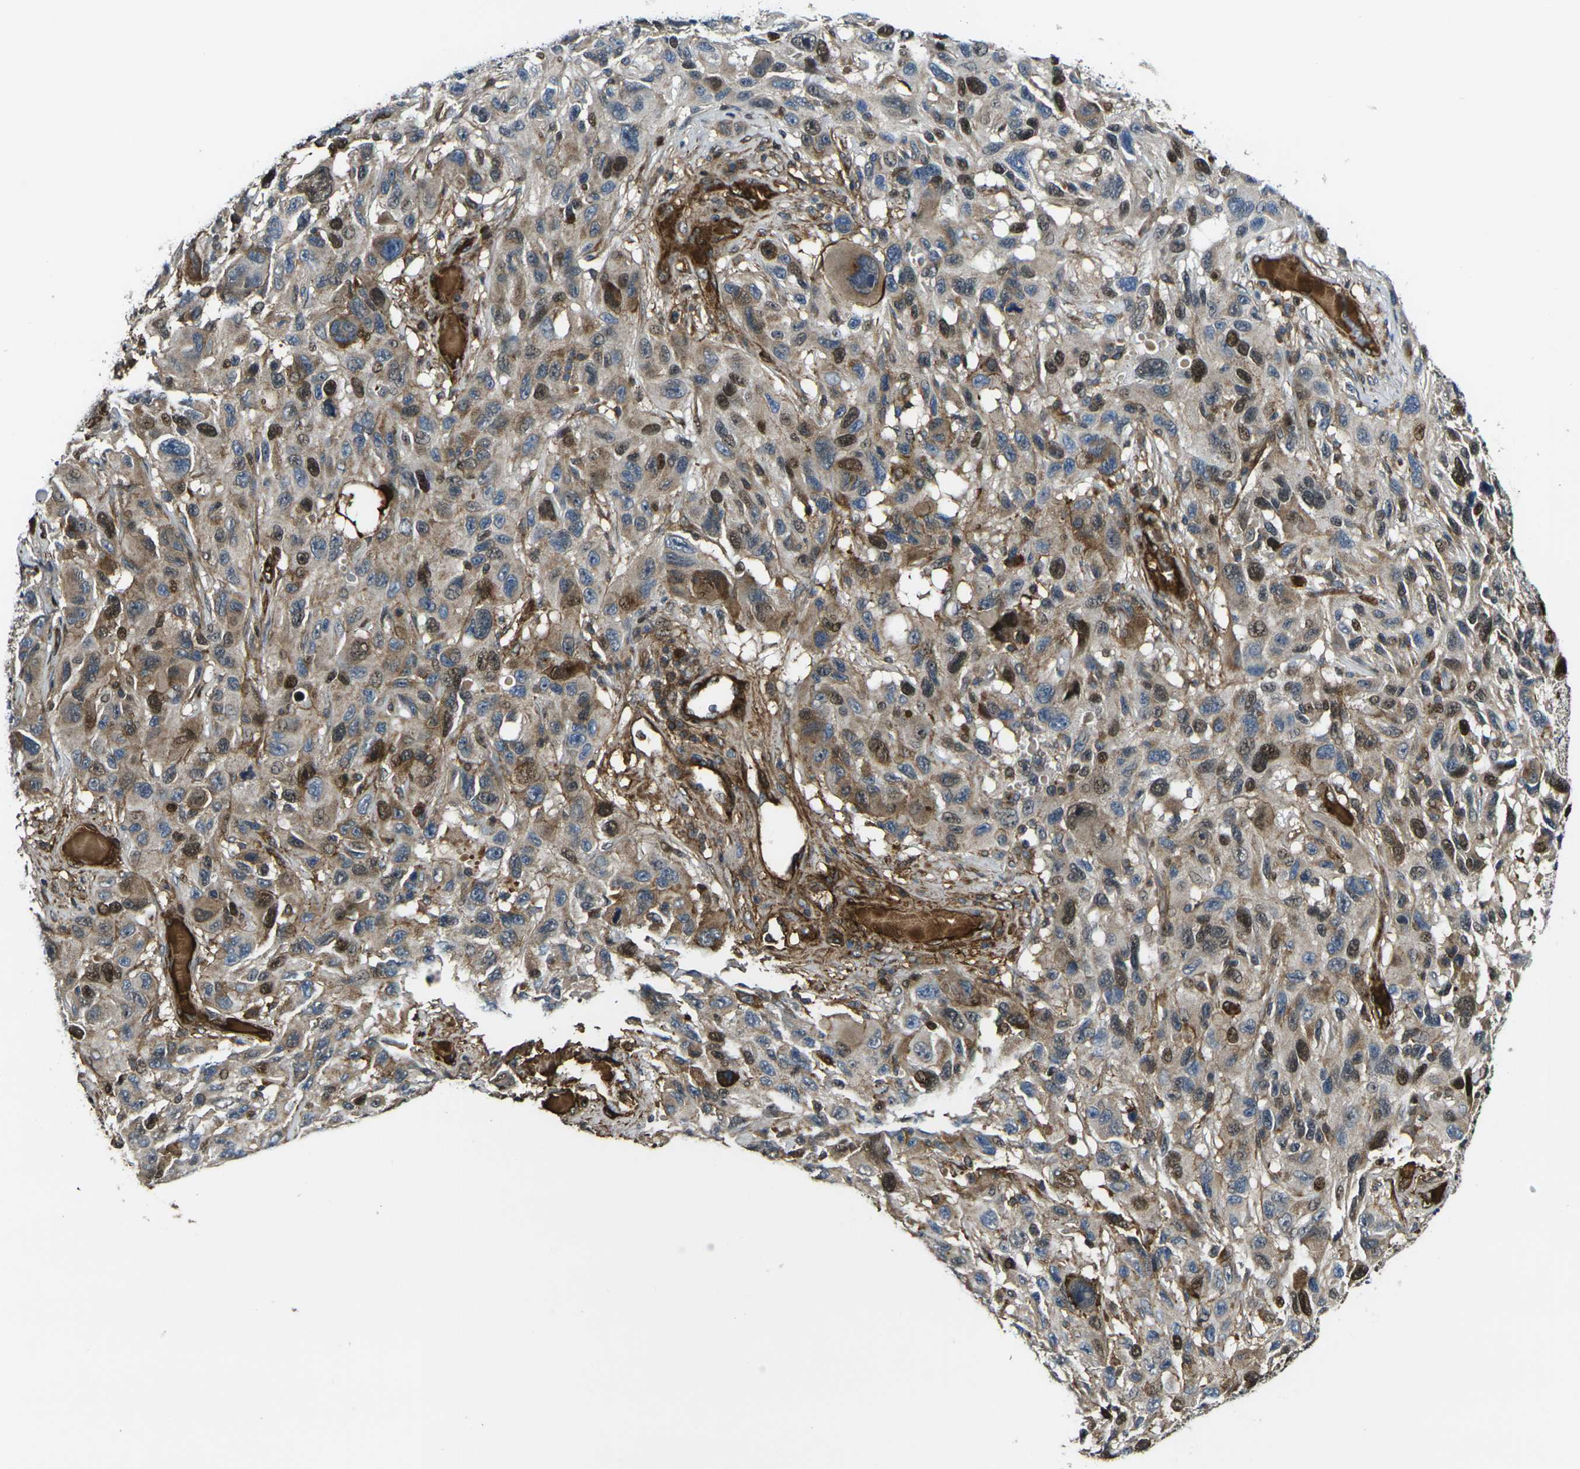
{"staining": {"intensity": "moderate", "quantity": ">75%", "location": "cytoplasmic/membranous,nuclear"}, "tissue": "melanoma", "cell_type": "Tumor cells", "image_type": "cancer", "snomed": [{"axis": "morphology", "description": "Malignant melanoma, NOS"}, {"axis": "topography", "description": "Skin"}], "caption": "IHC of human malignant melanoma shows medium levels of moderate cytoplasmic/membranous and nuclear staining in approximately >75% of tumor cells. (Brightfield microscopy of DAB IHC at high magnification).", "gene": "ECE1", "patient": {"sex": "male", "age": 53}}